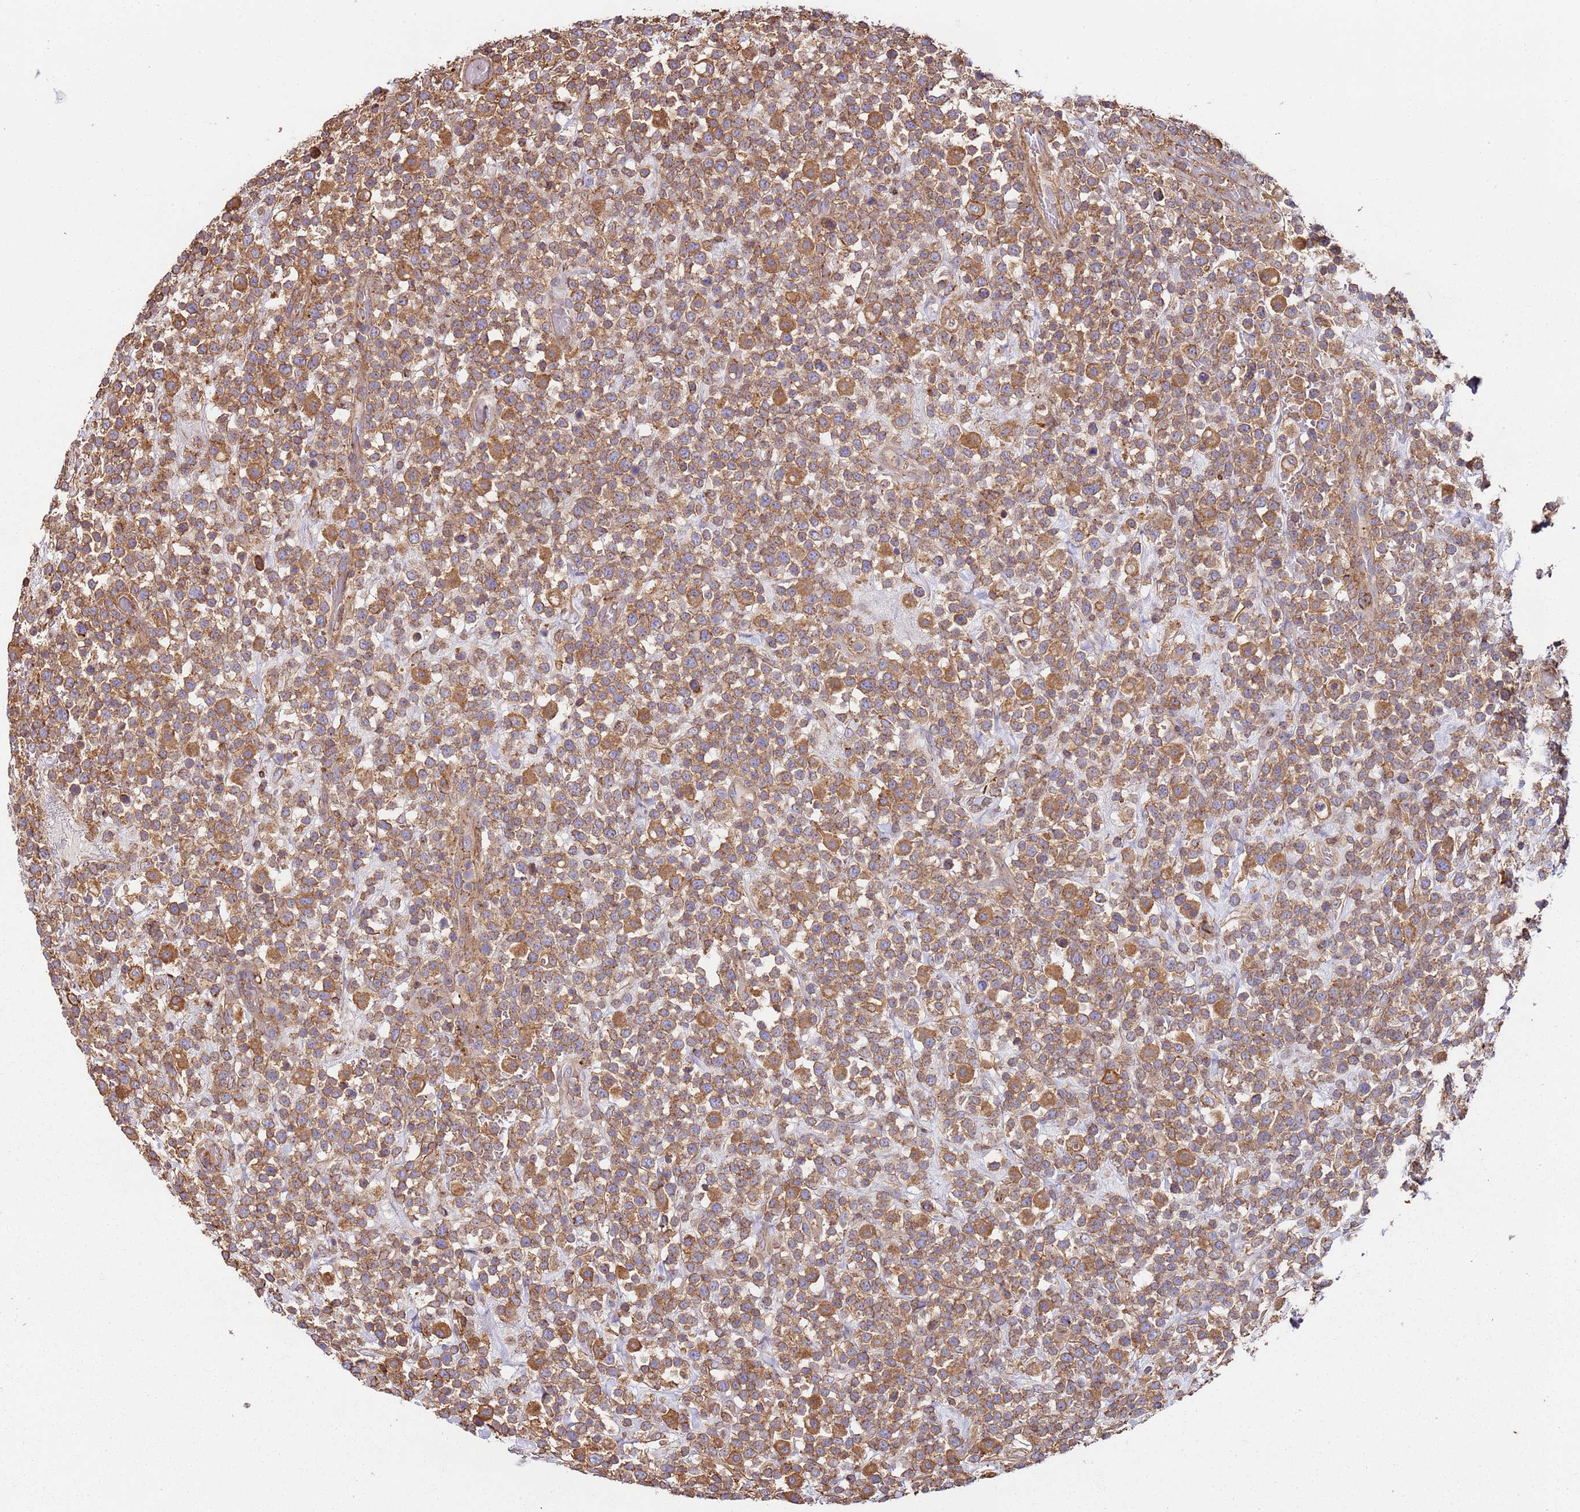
{"staining": {"intensity": "moderate", "quantity": ">75%", "location": "cytoplasmic/membranous"}, "tissue": "lymphoma", "cell_type": "Tumor cells", "image_type": "cancer", "snomed": [{"axis": "morphology", "description": "Malignant lymphoma, non-Hodgkin's type, High grade"}, {"axis": "topography", "description": "Colon"}], "caption": "Malignant lymphoma, non-Hodgkin's type (high-grade) tissue reveals moderate cytoplasmic/membranous expression in approximately >75% of tumor cells, visualized by immunohistochemistry. (brown staining indicates protein expression, while blue staining denotes nuclei).", "gene": "CYP2U1", "patient": {"sex": "female", "age": 53}}